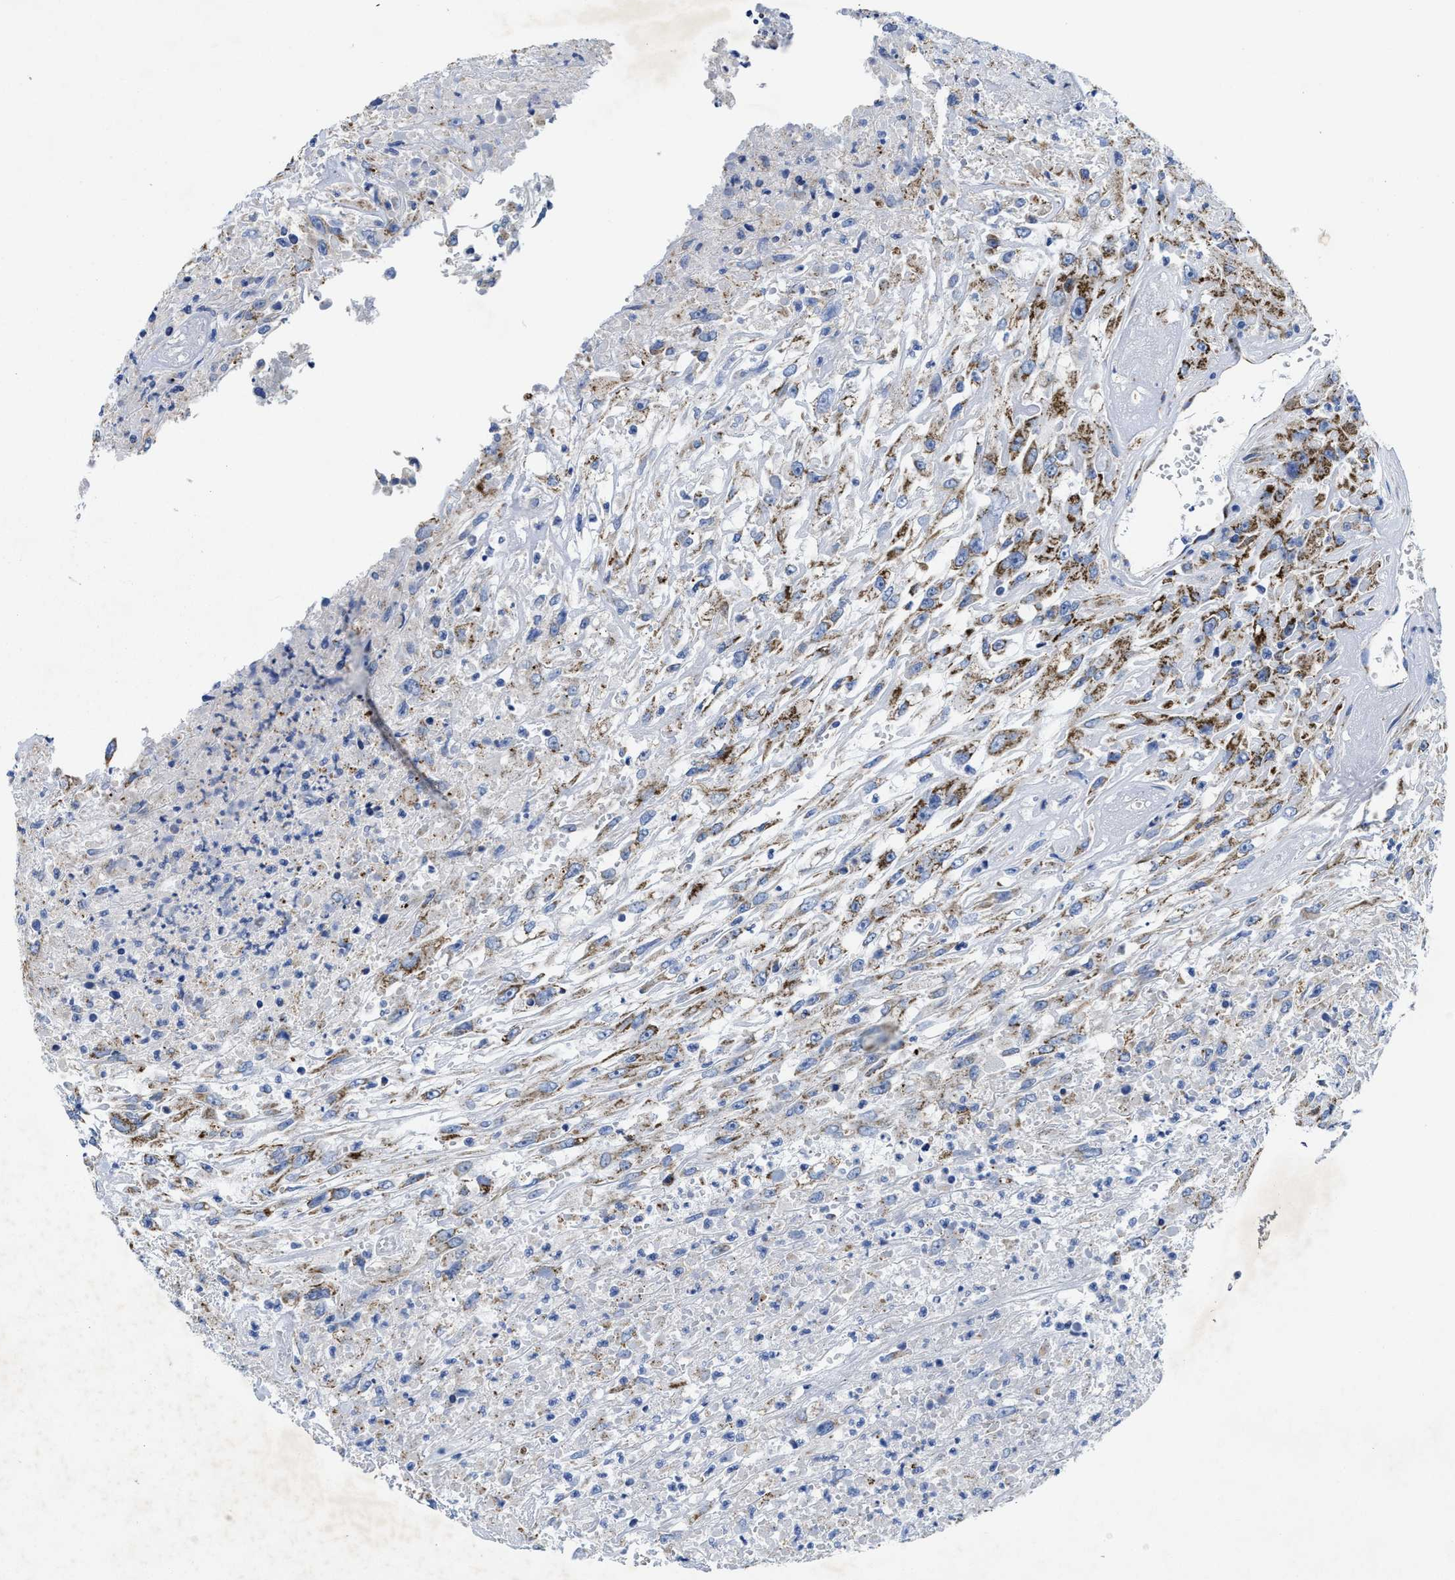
{"staining": {"intensity": "moderate", "quantity": ">75%", "location": "cytoplasmic/membranous"}, "tissue": "urothelial cancer", "cell_type": "Tumor cells", "image_type": "cancer", "snomed": [{"axis": "morphology", "description": "Urothelial carcinoma, High grade"}, {"axis": "topography", "description": "Urinary bladder"}], "caption": "This is a histology image of immunohistochemistry (IHC) staining of urothelial carcinoma (high-grade), which shows moderate positivity in the cytoplasmic/membranous of tumor cells.", "gene": "TBRG4", "patient": {"sex": "male", "age": 46}}